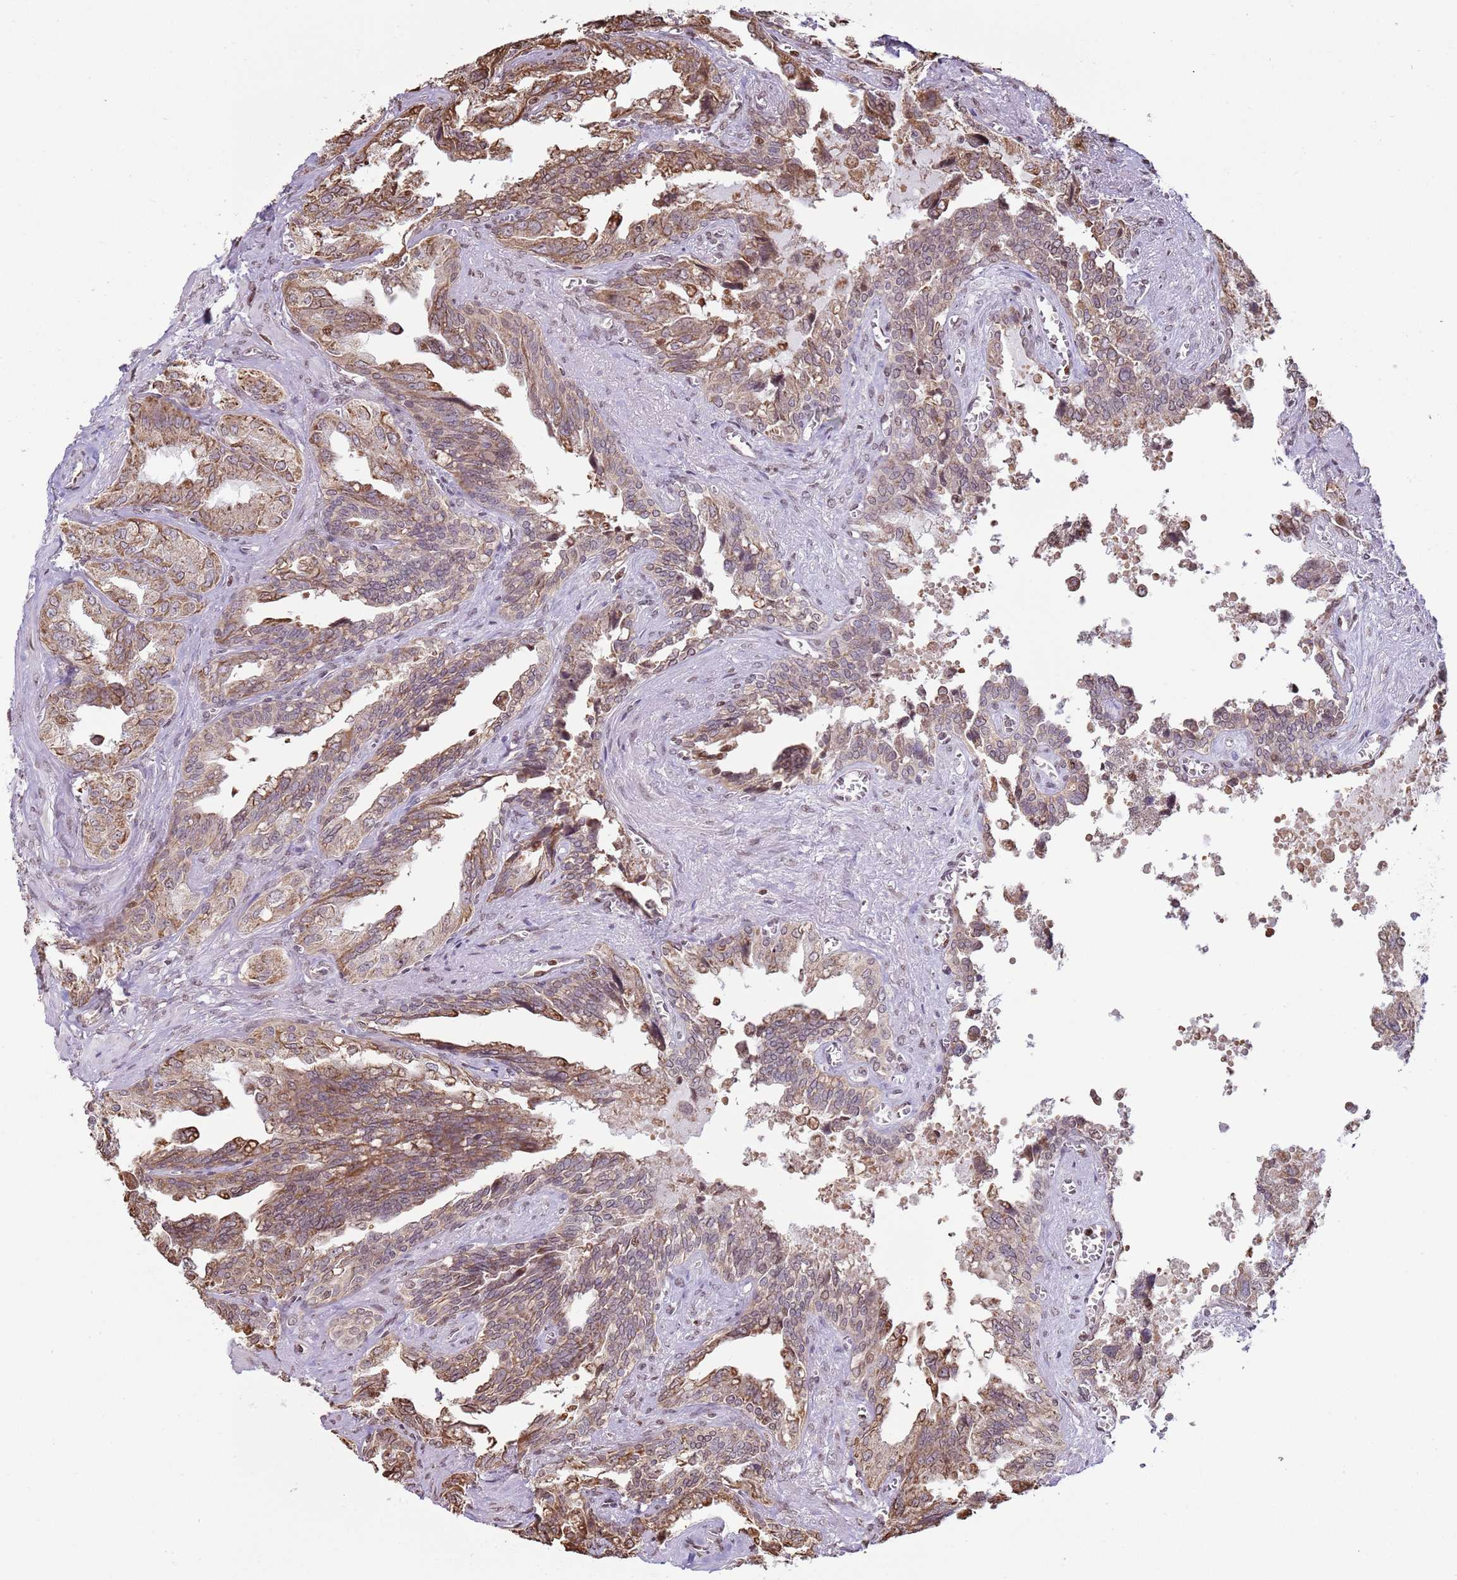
{"staining": {"intensity": "moderate", "quantity": ">75%", "location": "cytoplasmic/membranous"}, "tissue": "seminal vesicle", "cell_type": "Glandular cells", "image_type": "normal", "snomed": [{"axis": "morphology", "description": "Normal tissue, NOS"}, {"axis": "topography", "description": "Seminal veicle"}], "caption": "Immunohistochemistry (IHC) micrograph of benign human seminal vesicle stained for a protein (brown), which displays medium levels of moderate cytoplasmic/membranous staining in approximately >75% of glandular cells.", "gene": "SCAF1", "patient": {"sex": "male", "age": 67}}